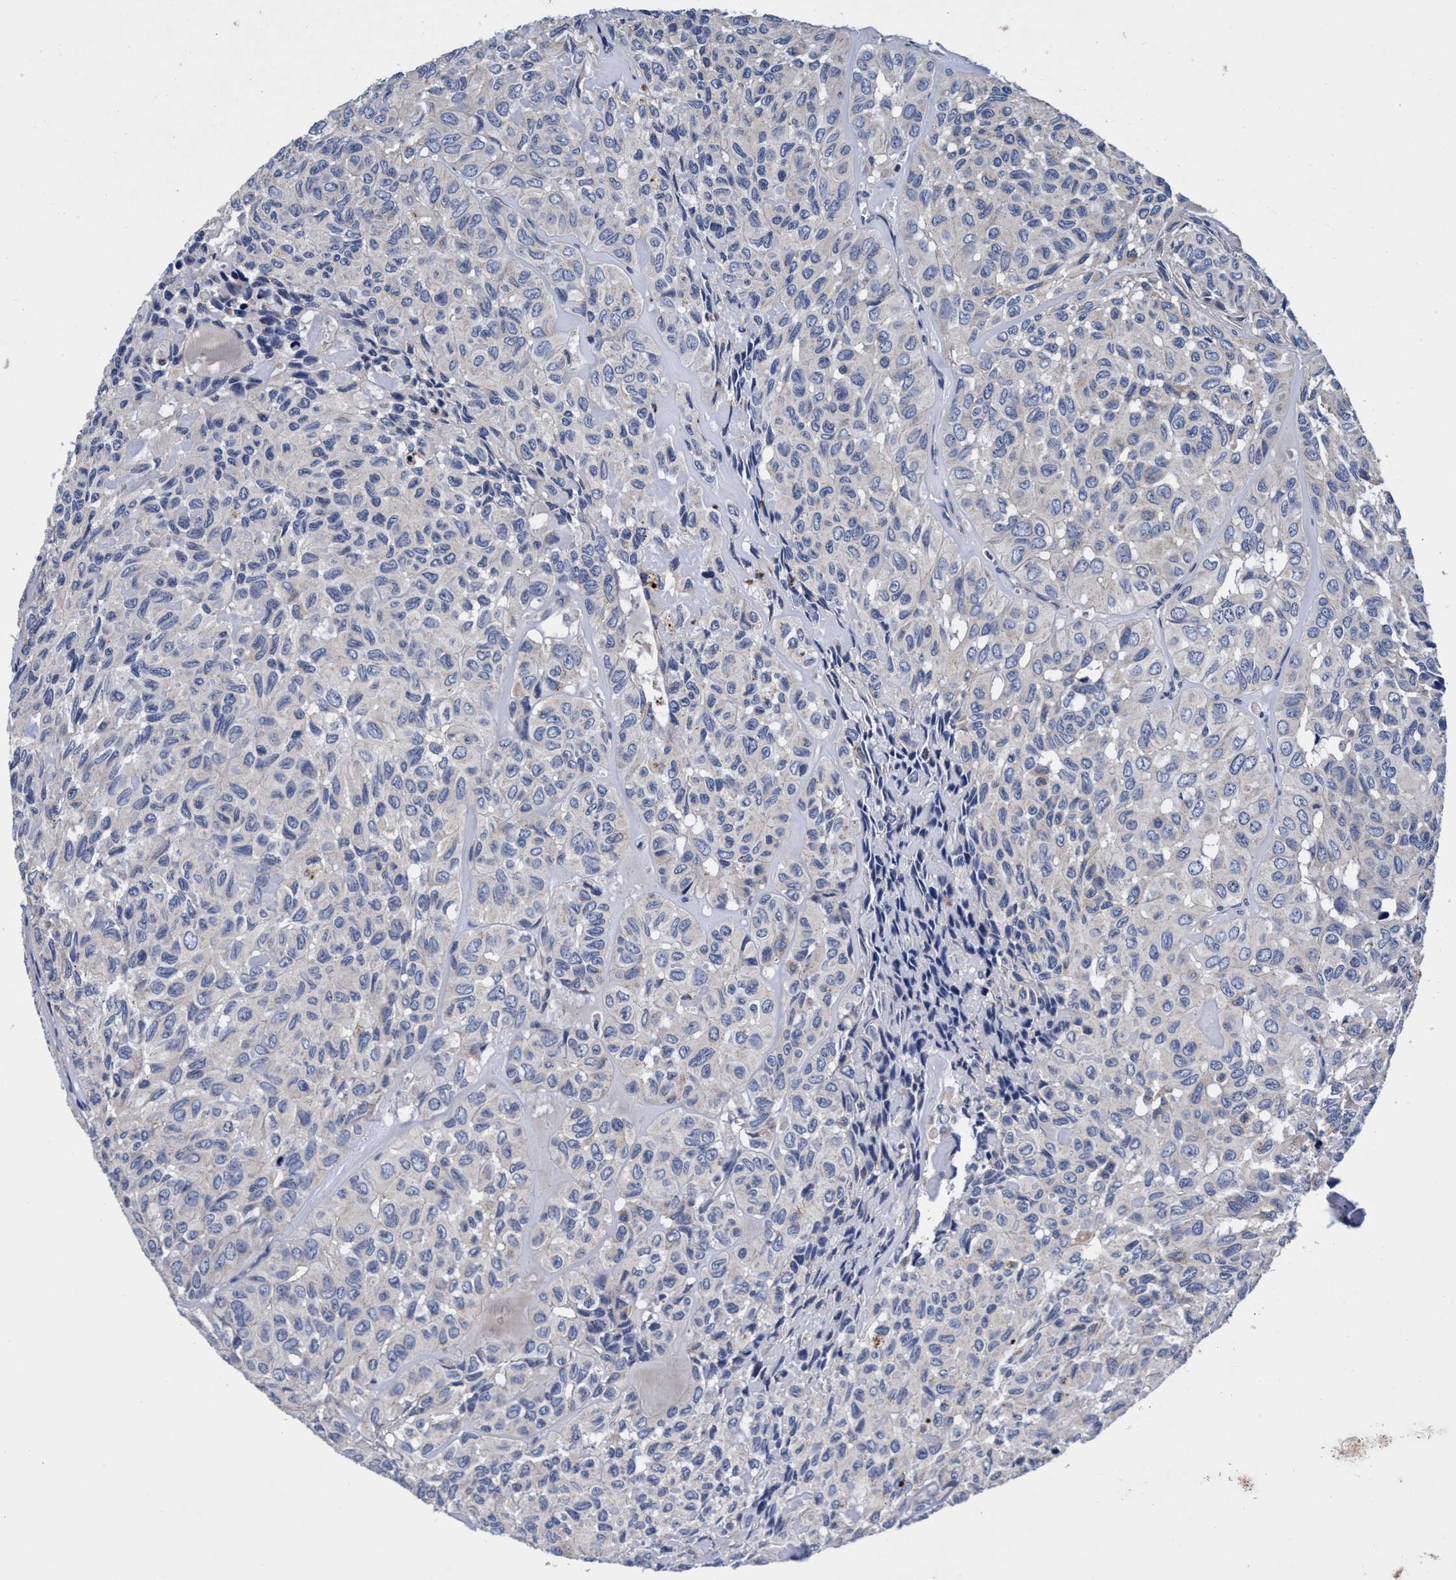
{"staining": {"intensity": "negative", "quantity": "none", "location": "none"}, "tissue": "head and neck cancer", "cell_type": "Tumor cells", "image_type": "cancer", "snomed": [{"axis": "morphology", "description": "Adenocarcinoma, NOS"}, {"axis": "topography", "description": "Salivary gland, NOS"}, {"axis": "topography", "description": "Head-Neck"}], "caption": "A photomicrograph of human adenocarcinoma (head and neck) is negative for staining in tumor cells.", "gene": "RNF208", "patient": {"sex": "female", "age": 76}}